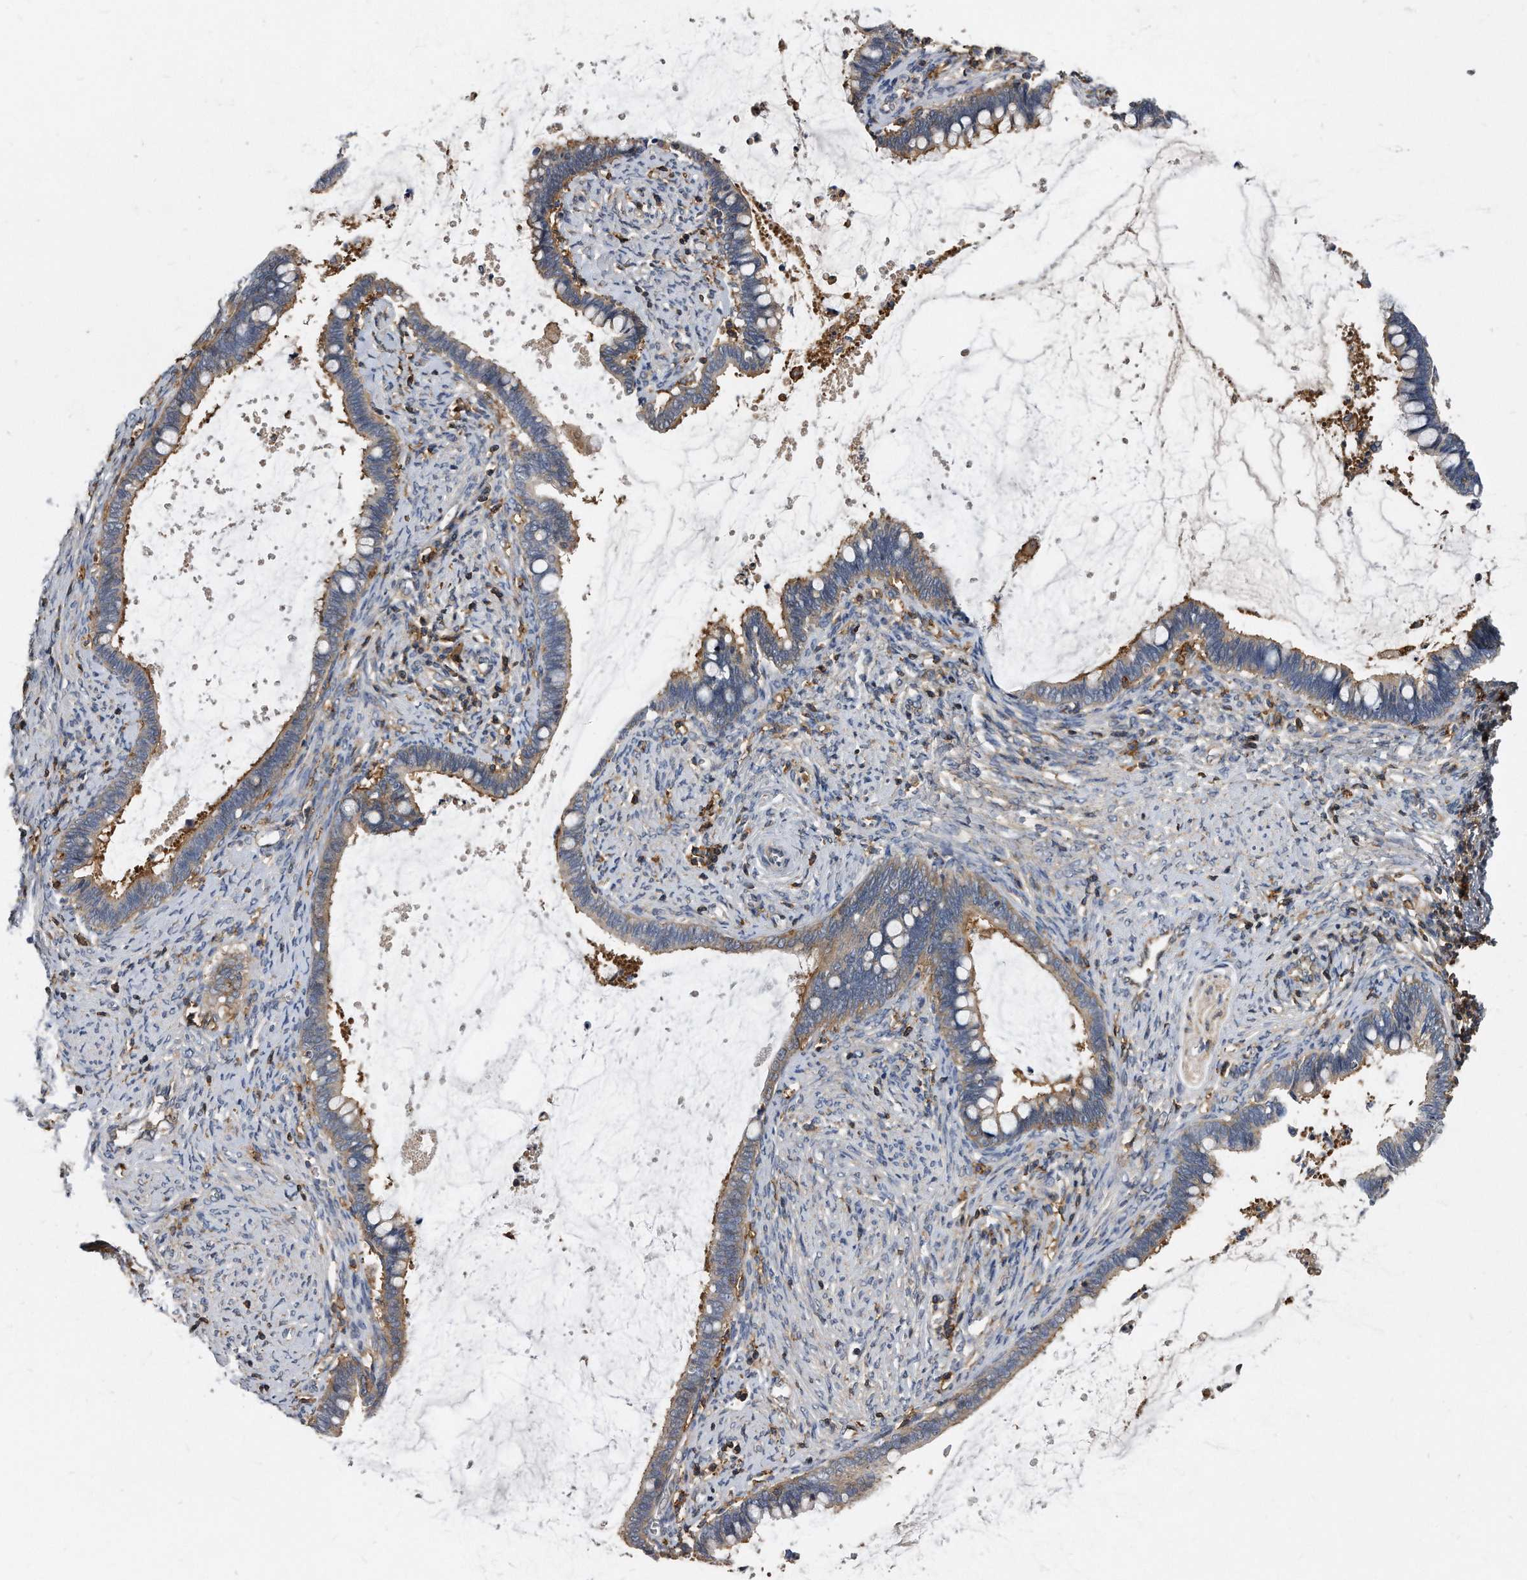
{"staining": {"intensity": "weak", "quantity": "25%-75%", "location": "cytoplasmic/membranous"}, "tissue": "cervical cancer", "cell_type": "Tumor cells", "image_type": "cancer", "snomed": [{"axis": "morphology", "description": "Adenocarcinoma, NOS"}, {"axis": "topography", "description": "Cervix"}], "caption": "A high-resolution photomicrograph shows immunohistochemistry staining of cervical cancer (adenocarcinoma), which demonstrates weak cytoplasmic/membranous positivity in about 25%-75% of tumor cells.", "gene": "ATG5", "patient": {"sex": "female", "age": 44}}